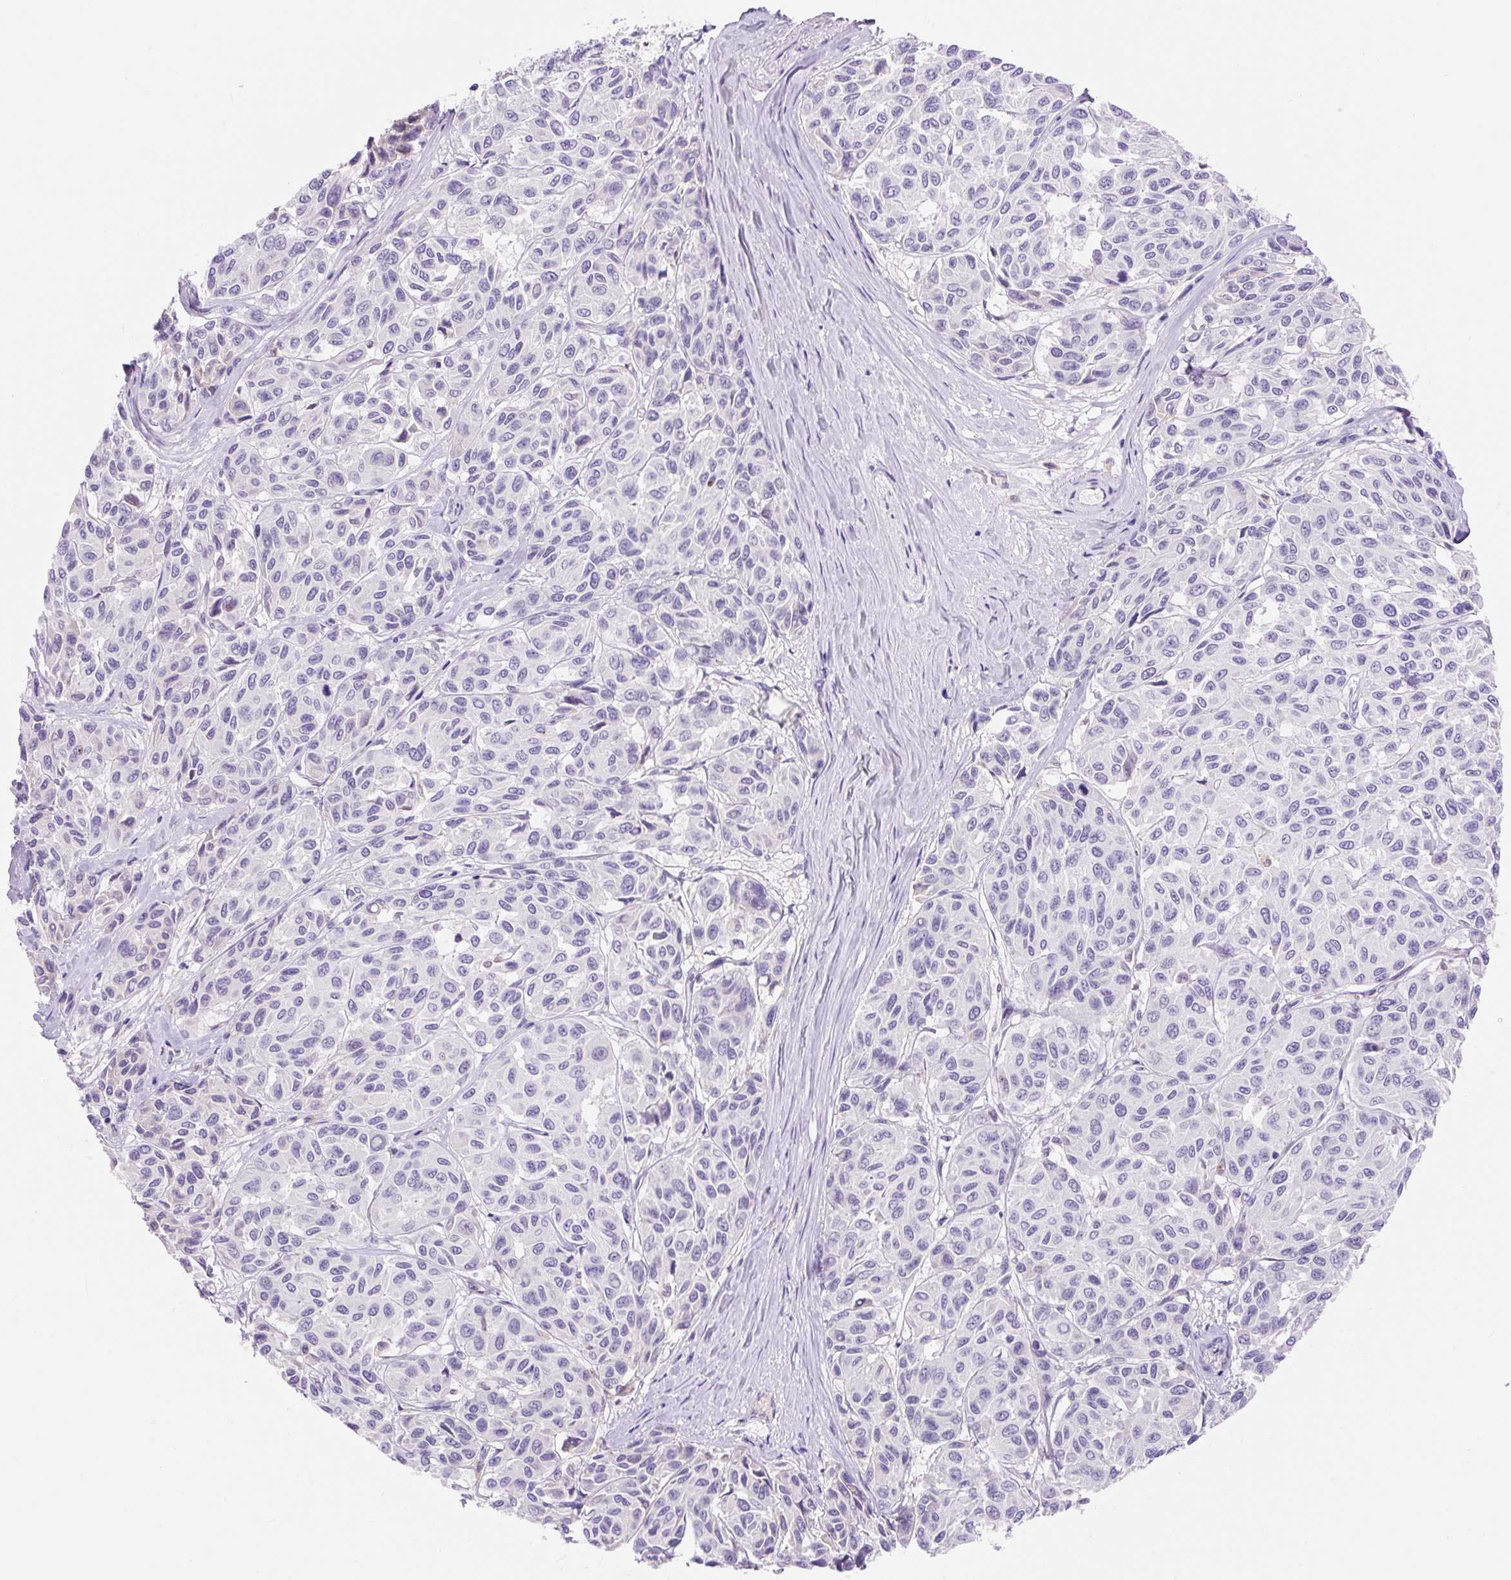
{"staining": {"intensity": "negative", "quantity": "none", "location": "none"}, "tissue": "melanoma", "cell_type": "Tumor cells", "image_type": "cancer", "snomed": [{"axis": "morphology", "description": "Malignant melanoma, NOS"}, {"axis": "topography", "description": "Skin"}], "caption": "This histopathology image is of melanoma stained with immunohistochemistry (IHC) to label a protein in brown with the nuclei are counter-stained blue. There is no positivity in tumor cells. (Immunohistochemistry, brightfield microscopy, high magnification).", "gene": "TMEM150C", "patient": {"sex": "female", "age": 66}}